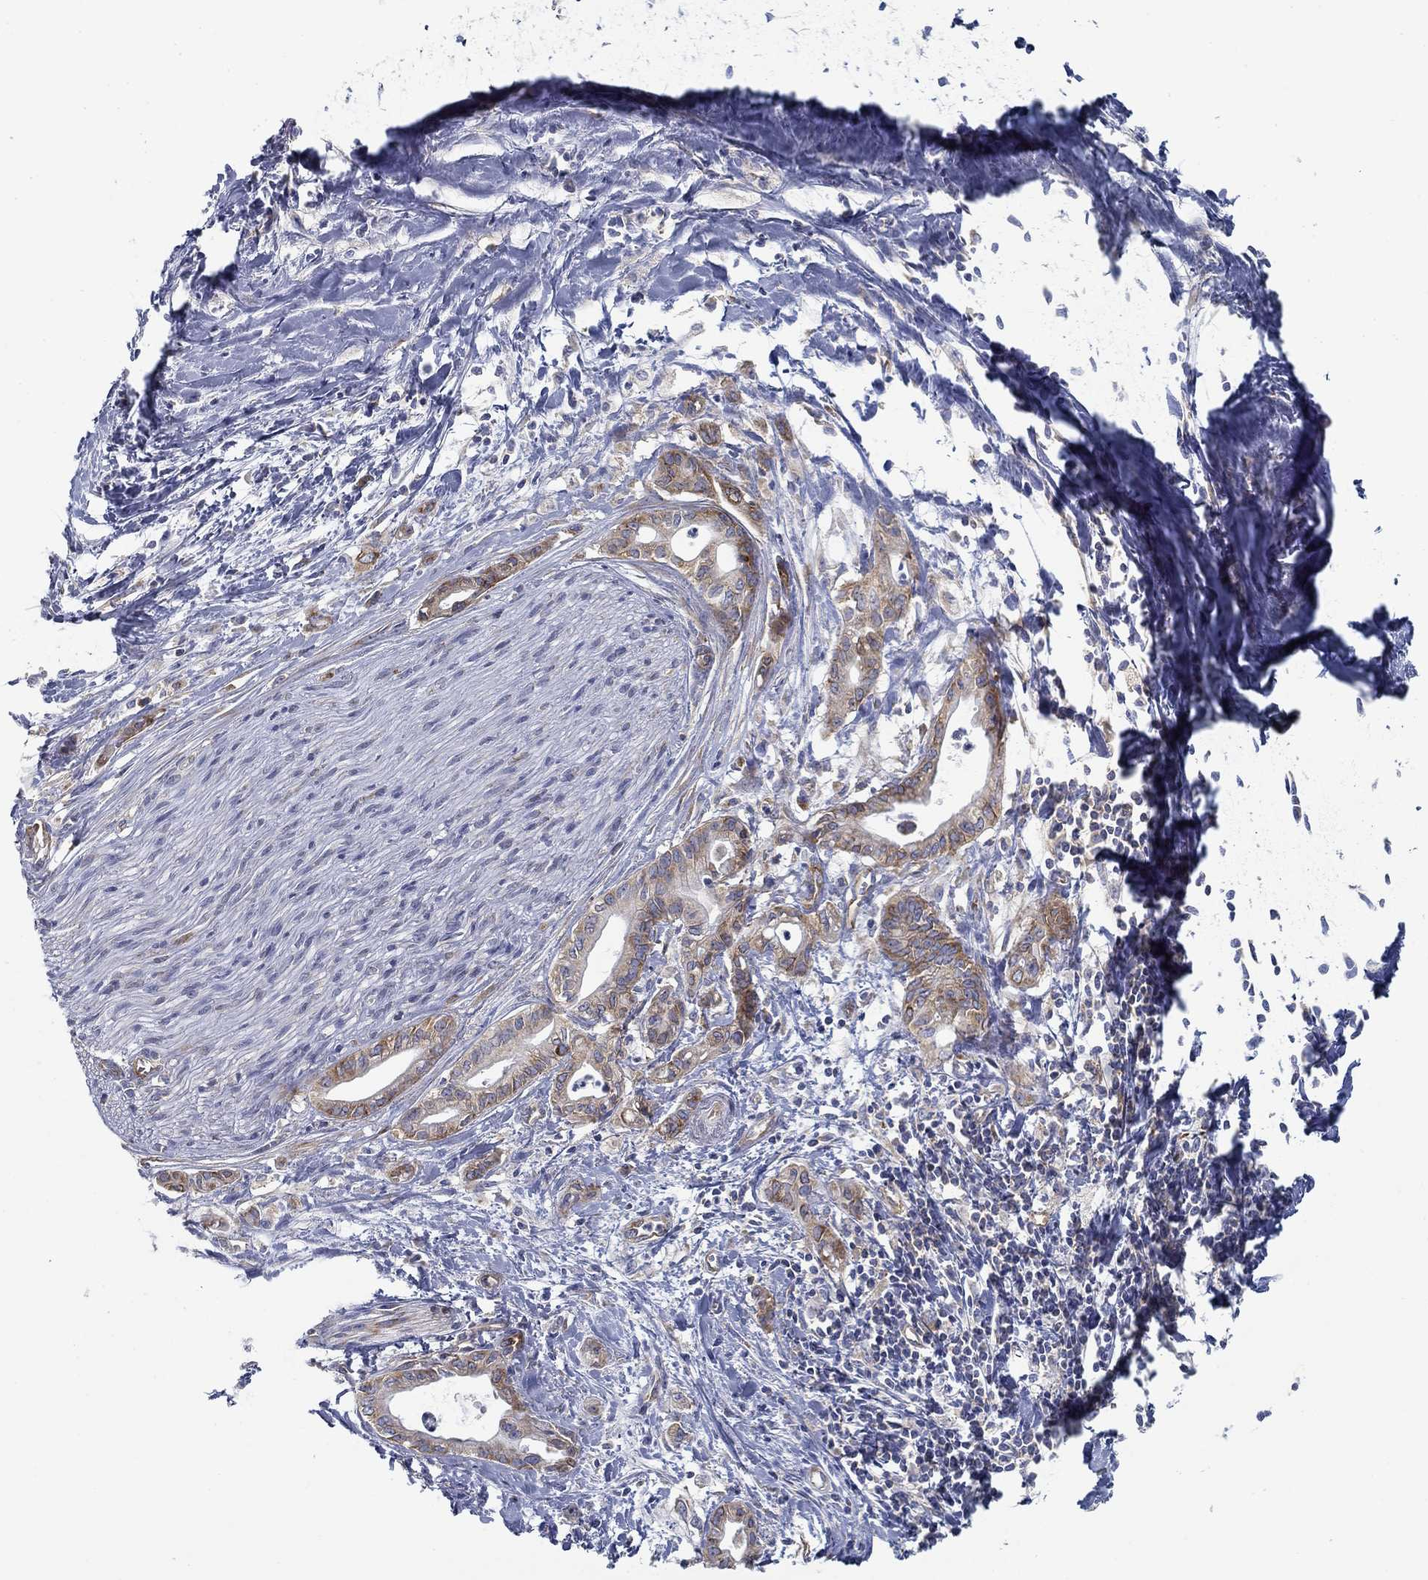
{"staining": {"intensity": "moderate", "quantity": "25%-75%", "location": "cytoplasmic/membranous"}, "tissue": "pancreatic cancer", "cell_type": "Tumor cells", "image_type": "cancer", "snomed": [{"axis": "morphology", "description": "Adenocarcinoma, NOS"}, {"axis": "topography", "description": "Pancreas"}], "caption": "DAB immunohistochemical staining of human adenocarcinoma (pancreatic) exhibits moderate cytoplasmic/membranous protein positivity in about 25%-75% of tumor cells. (Brightfield microscopy of DAB IHC at high magnification).", "gene": "FXR1", "patient": {"sex": "male", "age": 71}}